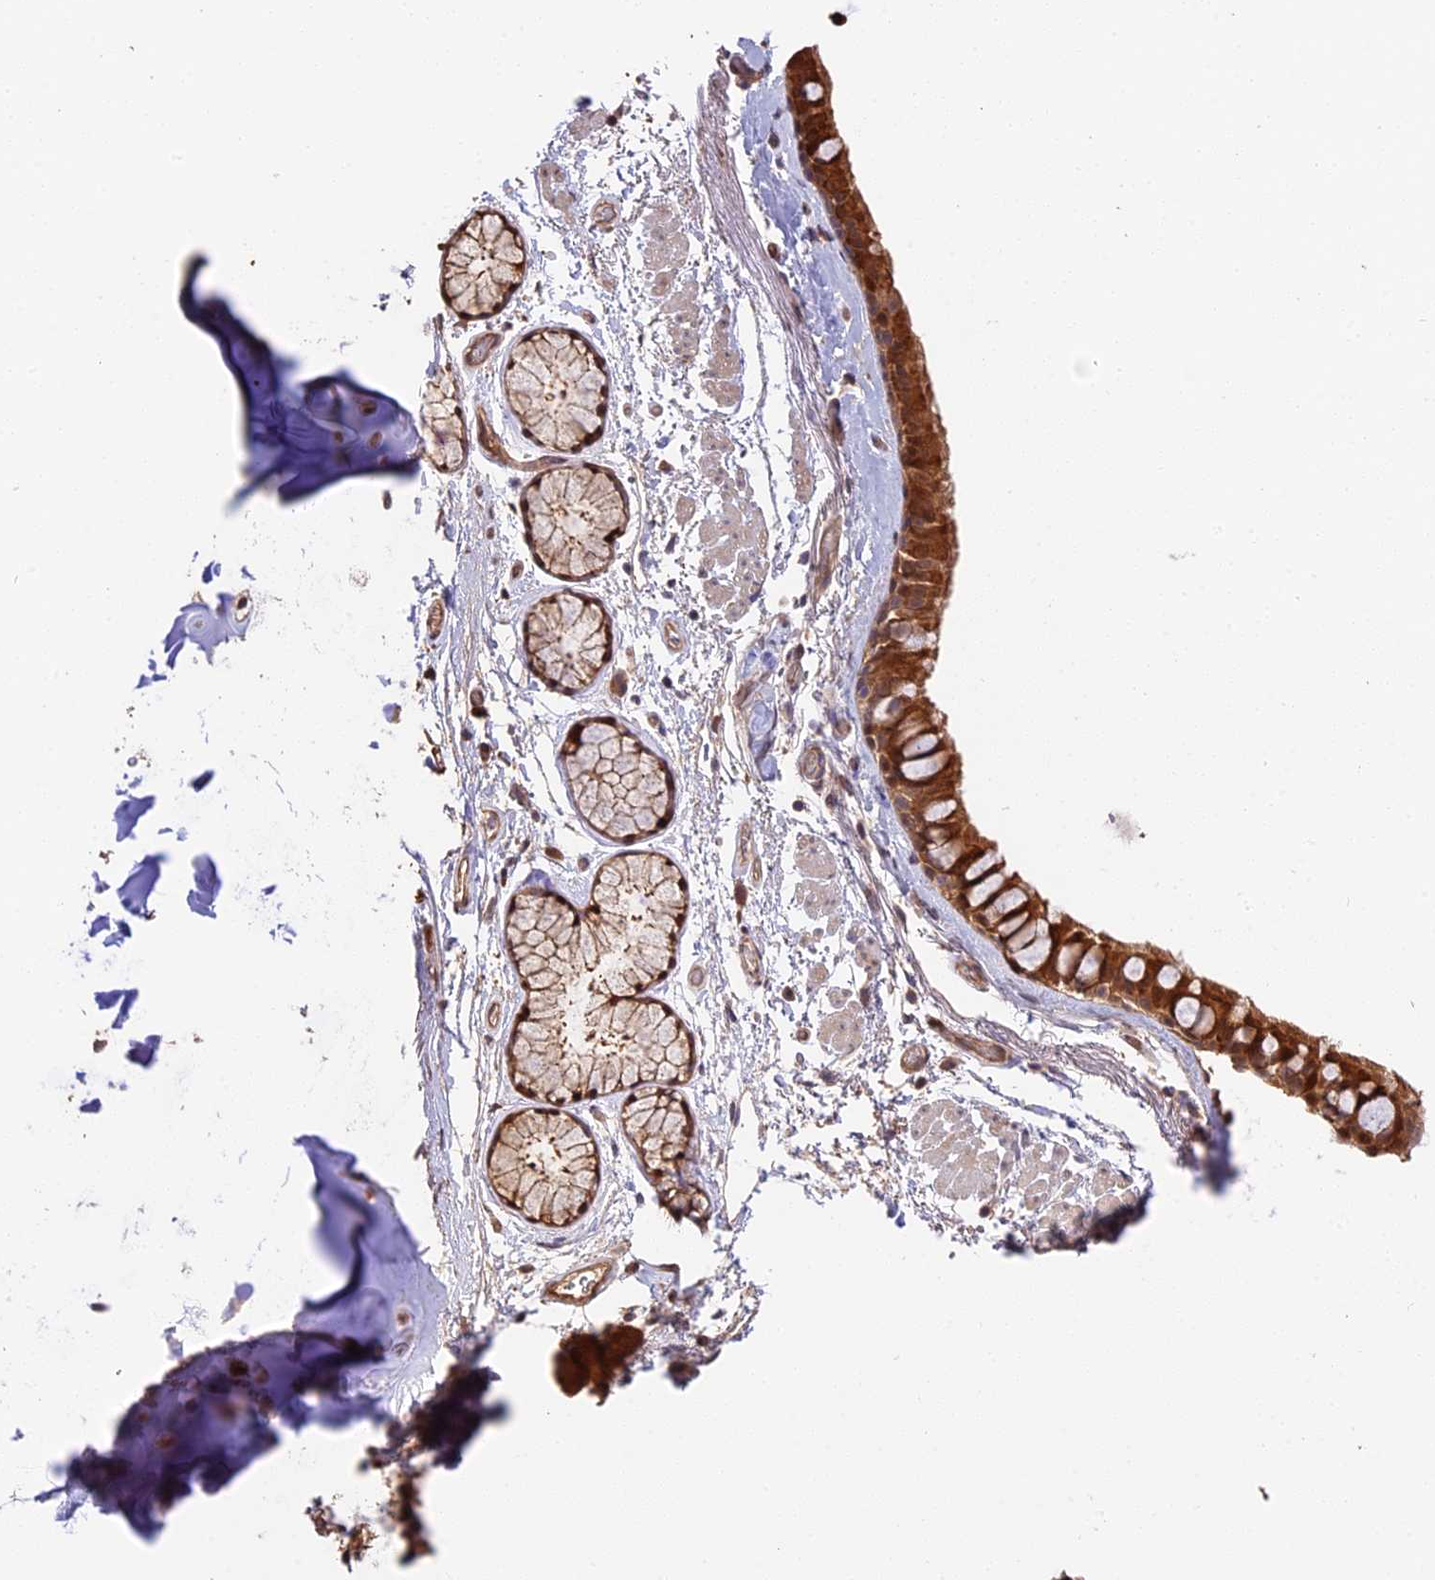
{"staining": {"intensity": "strong", "quantity": ">75%", "location": "cytoplasmic/membranous"}, "tissue": "bronchus", "cell_type": "Respiratory epithelial cells", "image_type": "normal", "snomed": [{"axis": "morphology", "description": "Normal tissue, NOS"}, {"axis": "topography", "description": "Bronchus"}], "caption": "Immunohistochemical staining of unremarkable bronchus exhibits high levels of strong cytoplasmic/membranous positivity in approximately >75% of respiratory epithelial cells.", "gene": "PPP1R37", "patient": {"sex": "male", "age": 65}}